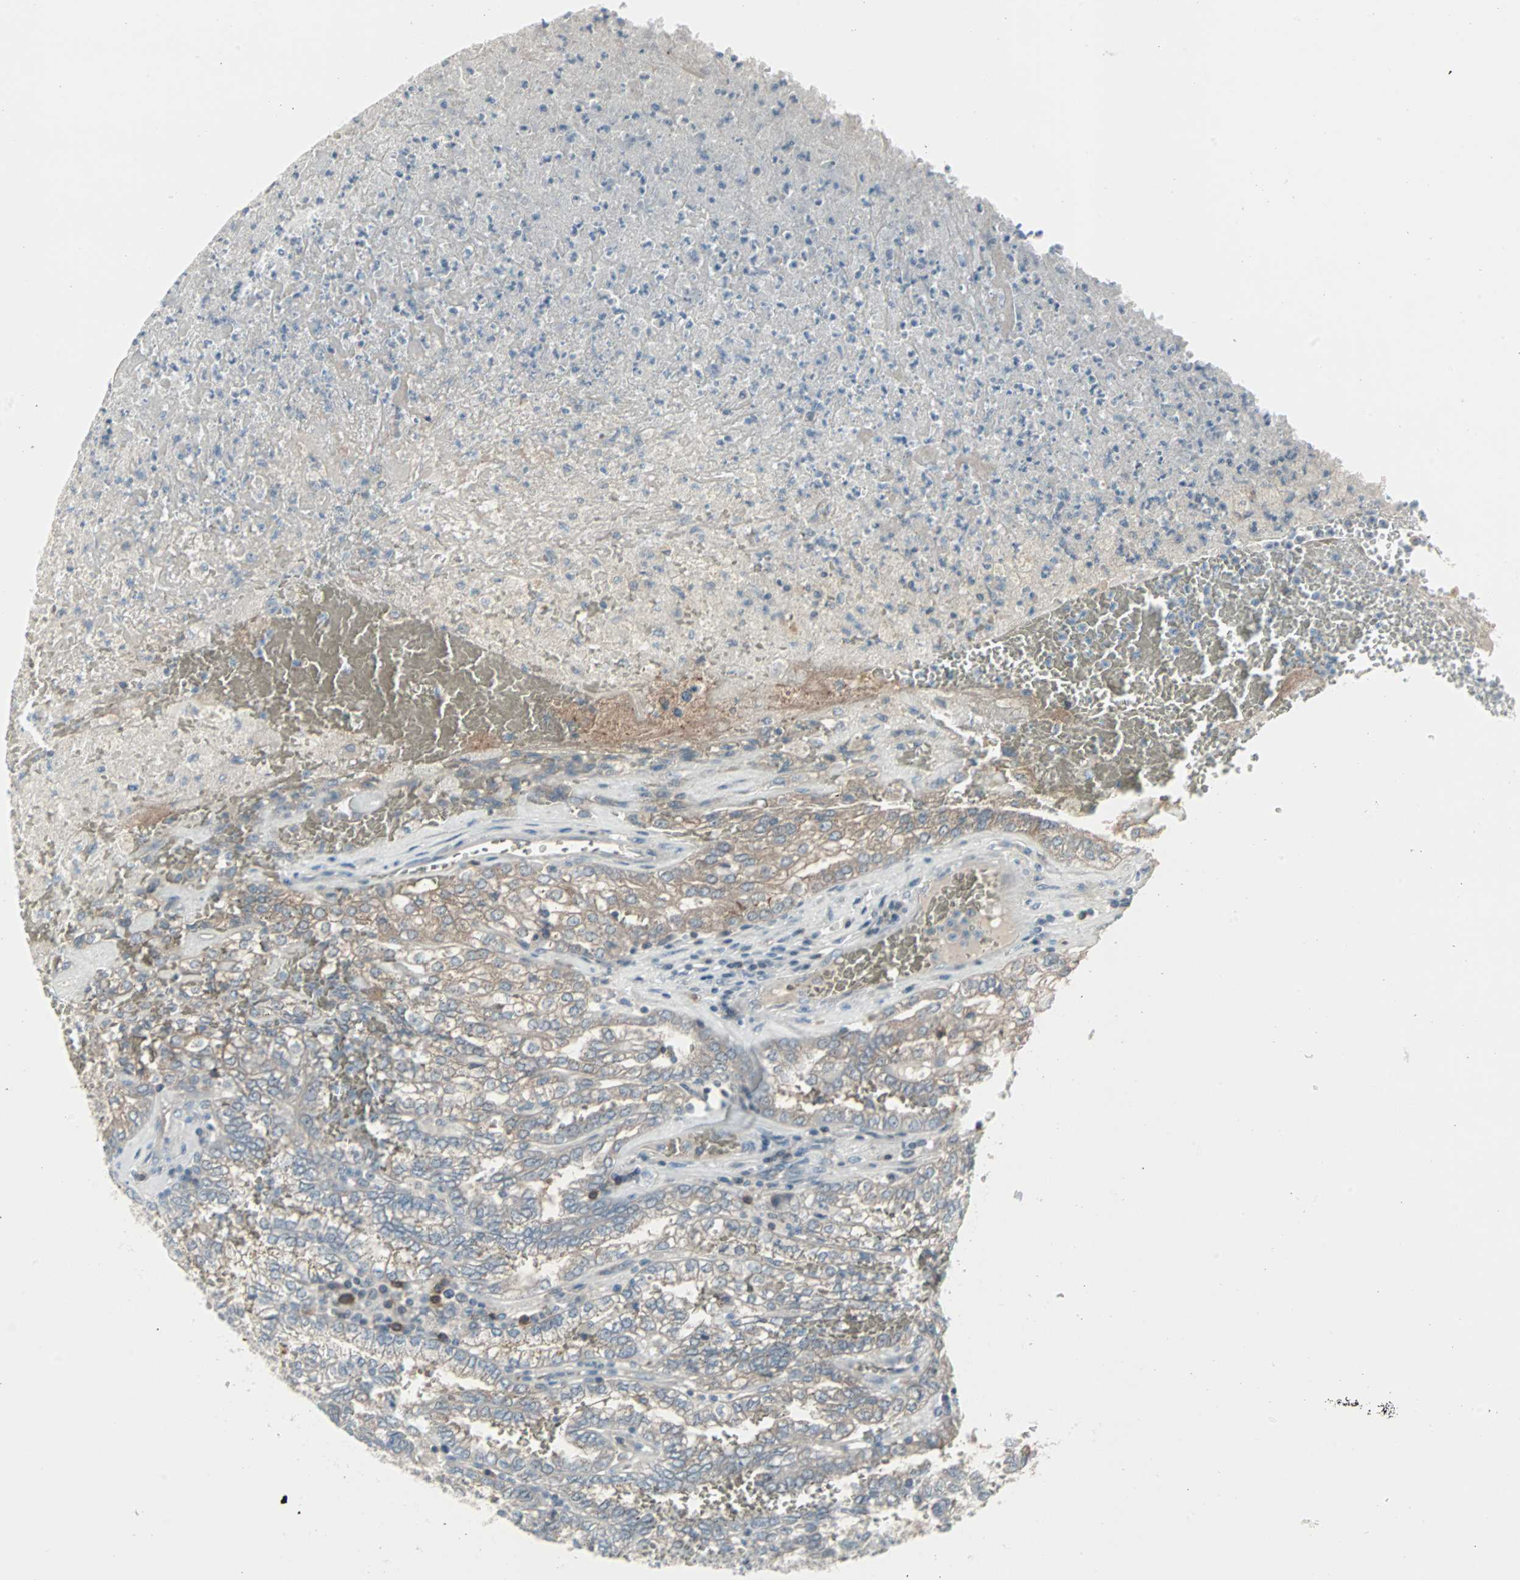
{"staining": {"intensity": "weak", "quantity": "25%-75%", "location": "cytoplasmic/membranous"}, "tissue": "renal cancer", "cell_type": "Tumor cells", "image_type": "cancer", "snomed": [{"axis": "morphology", "description": "Inflammation, NOS"}, {"axis": "morphology", "description": "Adenocarcinoma, NOS"}, {"axis": "topography", "description": "Kidney"}], "caption": "DAB immunohistochemical staining of human renal cancer shows weak cytoplasmic/membranous protein expression in approximately 25%-75% of tumor cells.", "gene": "ZSCAN32", "patient": {"sex": "male", "age": 68}}